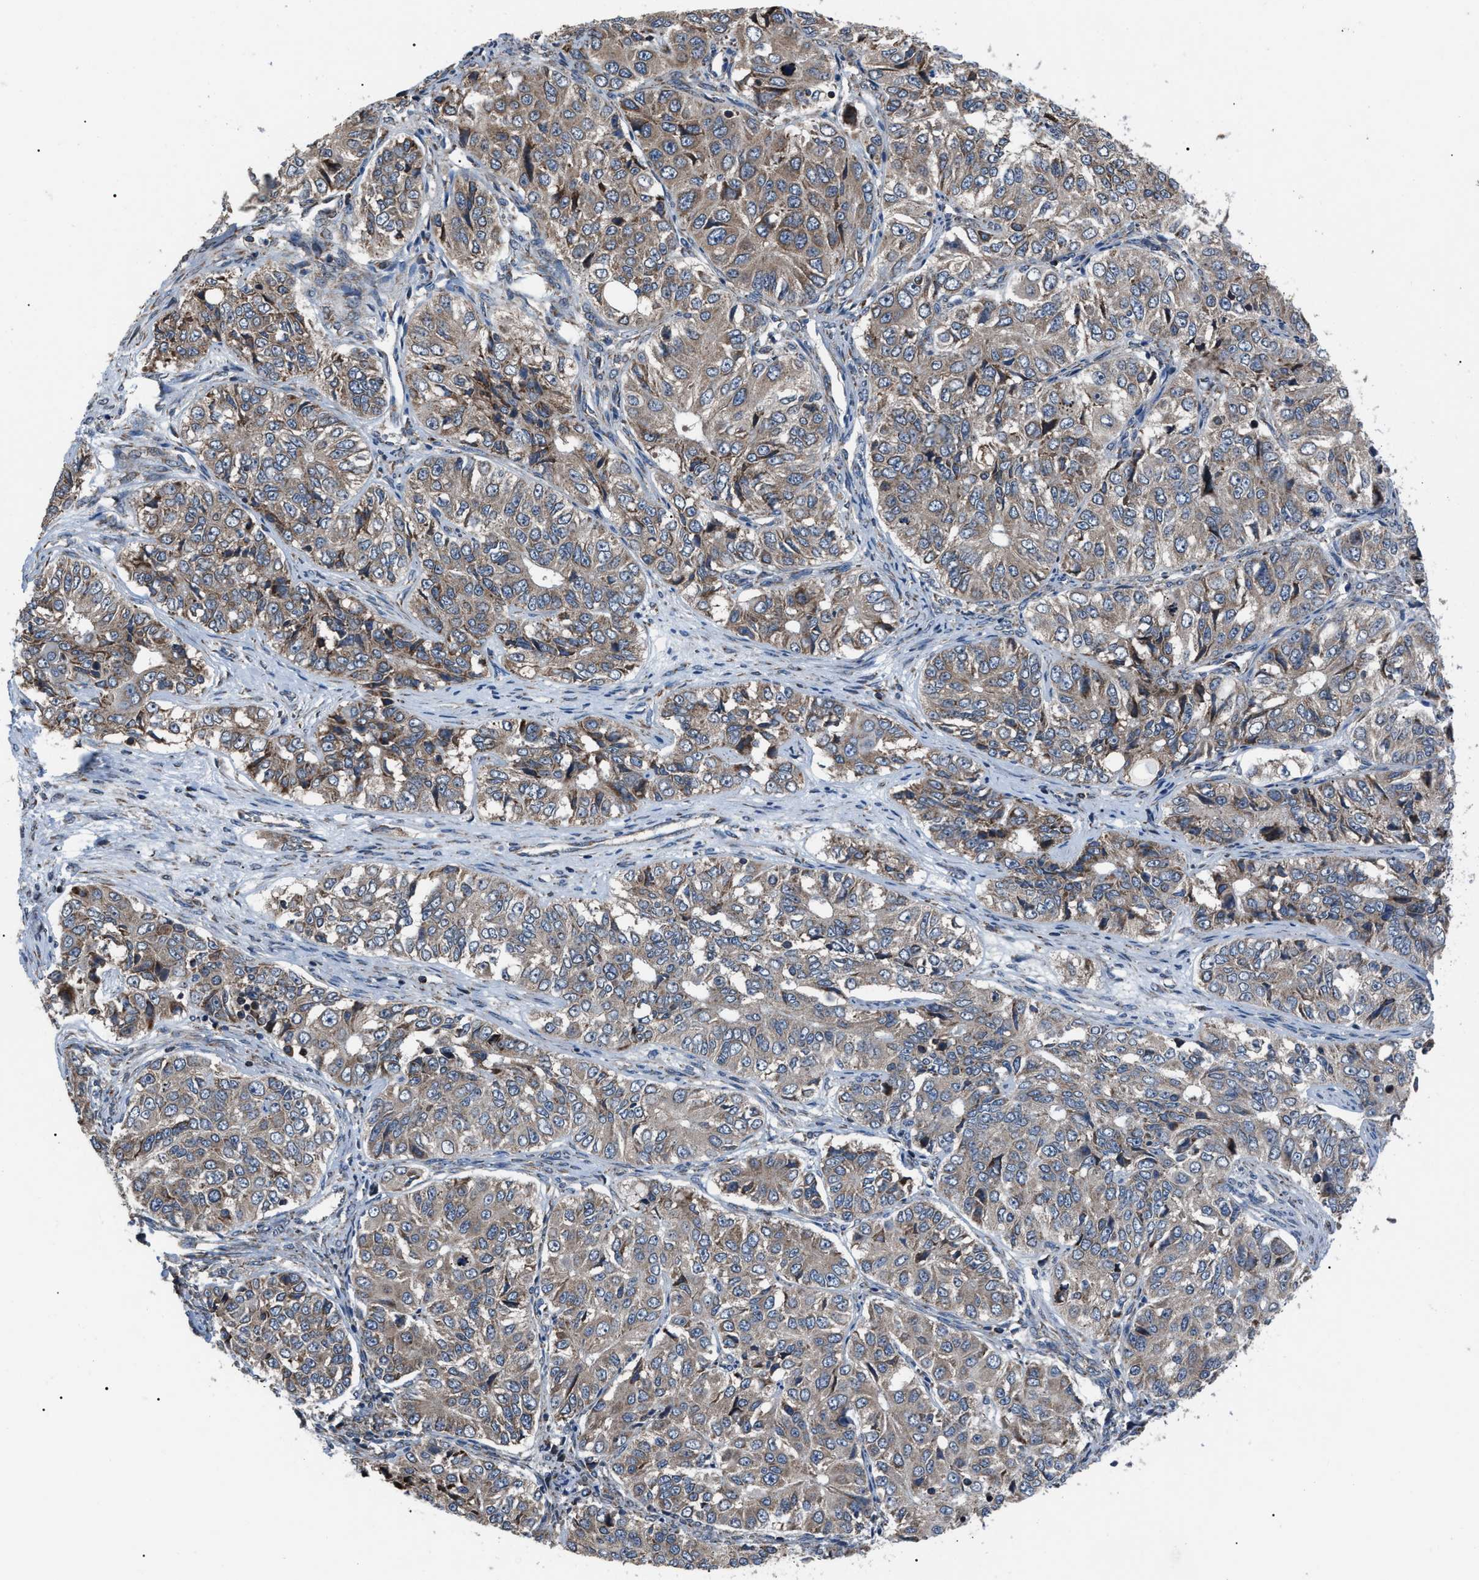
{"staining": {"intensity": "moderate", "quantity": ">75%", "location": "cytoplasmic/membranous"}, "tissue": "ovarian cancer", "cell_type": "Tumor cells", "image_type": "cancer", "snomed": [{"axis": "morphology", "description": "Carcinoma, endometroid"}, {"axis": "topography", "description": "Ovary"}], "caption": "This photomicrograph displays ovarian cancer (endometroid carcinoma) stained with IHC to label a protein in brown. The cytoplasmic/membranous of tumor cells show moderate positivity for the protein. Nuclei are counter-stained blue.", "gene": "AGO2", "patient": {"sex": "female", "age": 51}}